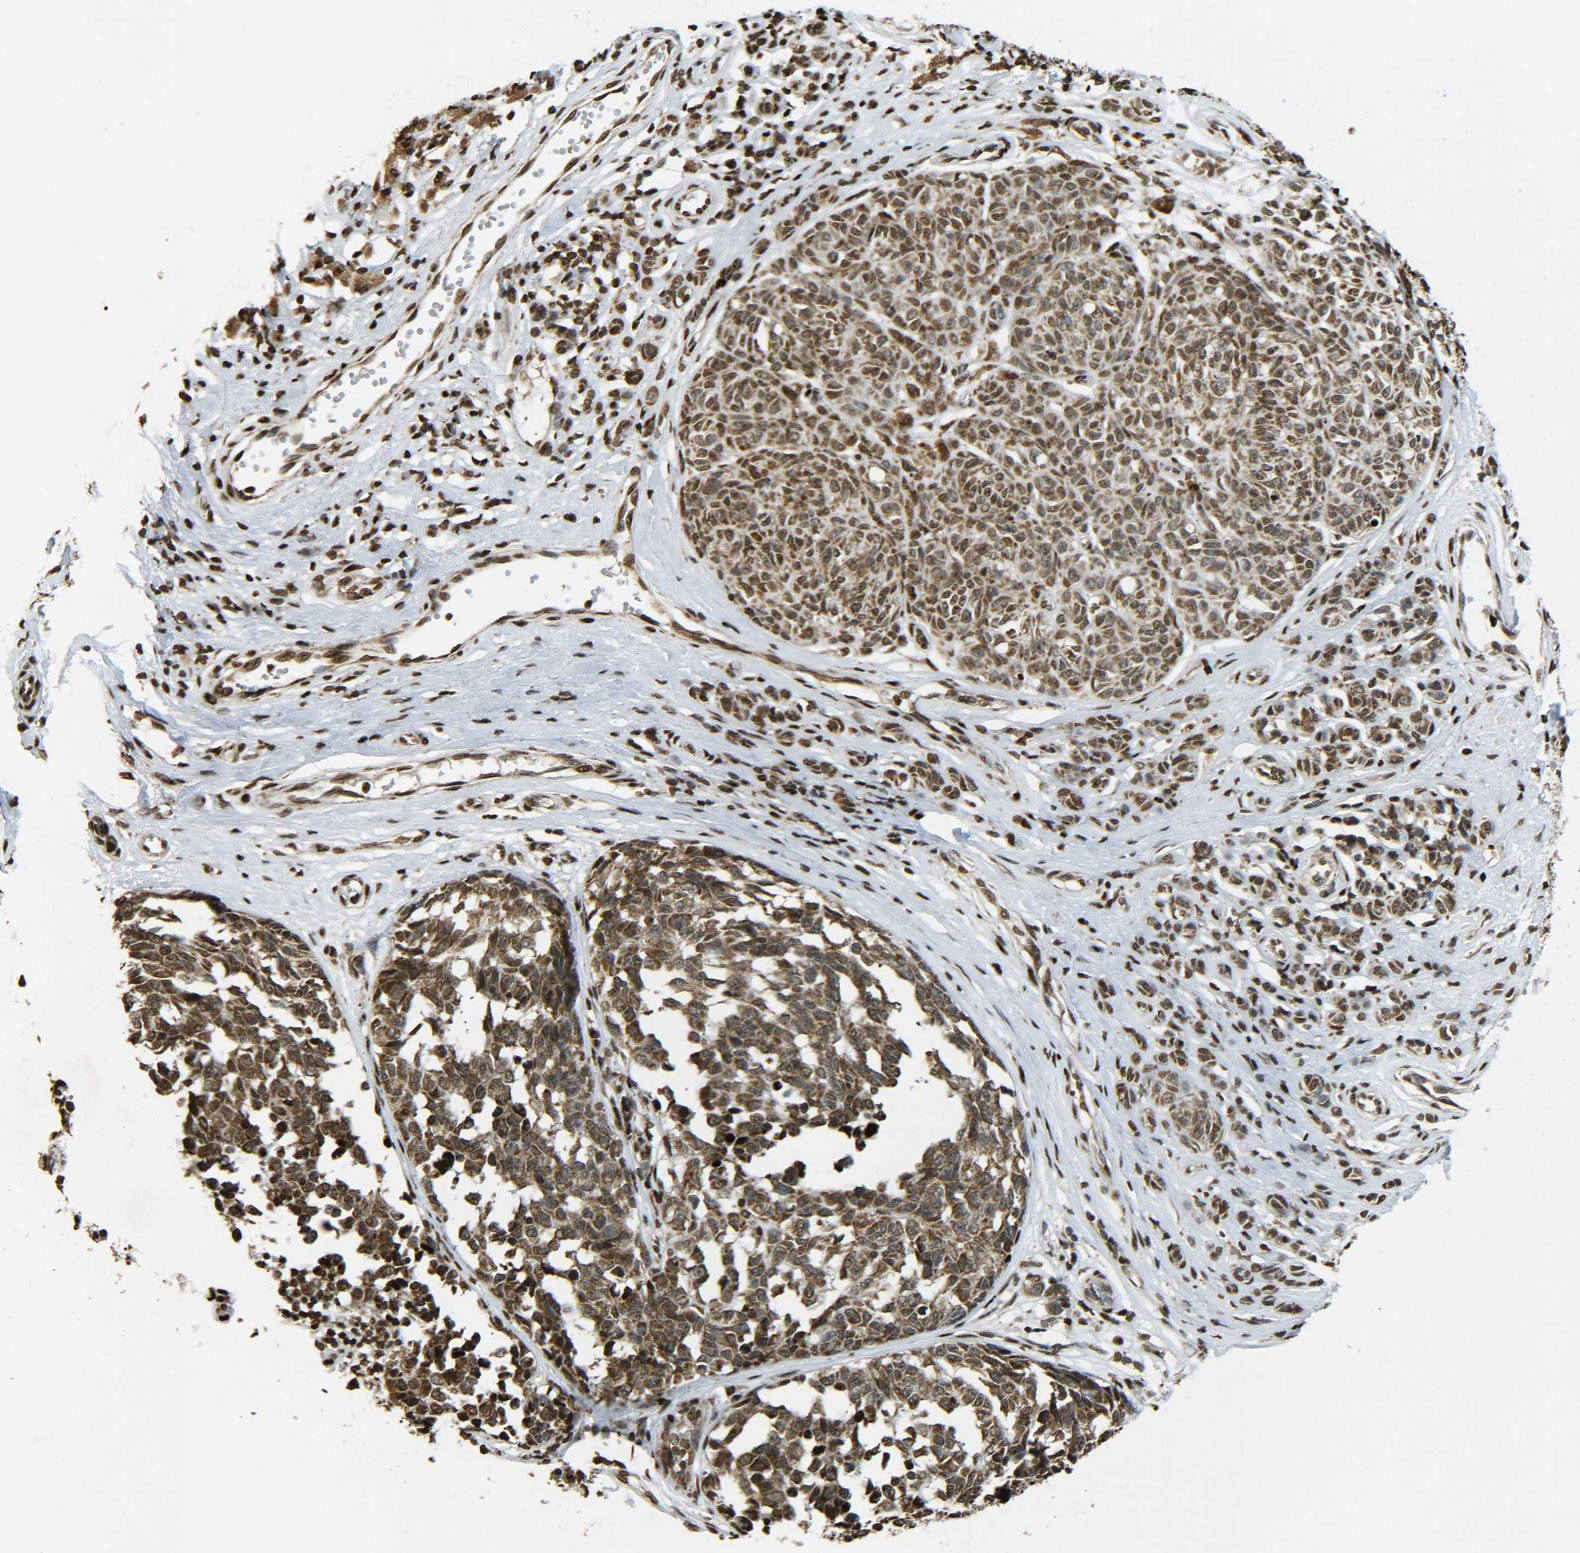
{"staining": {"intensity": "strong", "quantity": ">75%", "location": "cytoplasmic/membranous,nuclear"}, "tissue": "melanoma", "cell_type": "Tumor cells", "image_type": "cancer", "snomed": [{"axis": "morphology", "description": "Malignant melanoma, NOS"}, {"axis": "topography", "description": "Skin"}], "caption": "The immunohistochemical stain shows strong cytoplasmic/membranous and nuclear expression in tumor cells of malignant melanoma tissue.", "gene": "NEUROG2", "patient": {"sex": "female", "age": 64}}